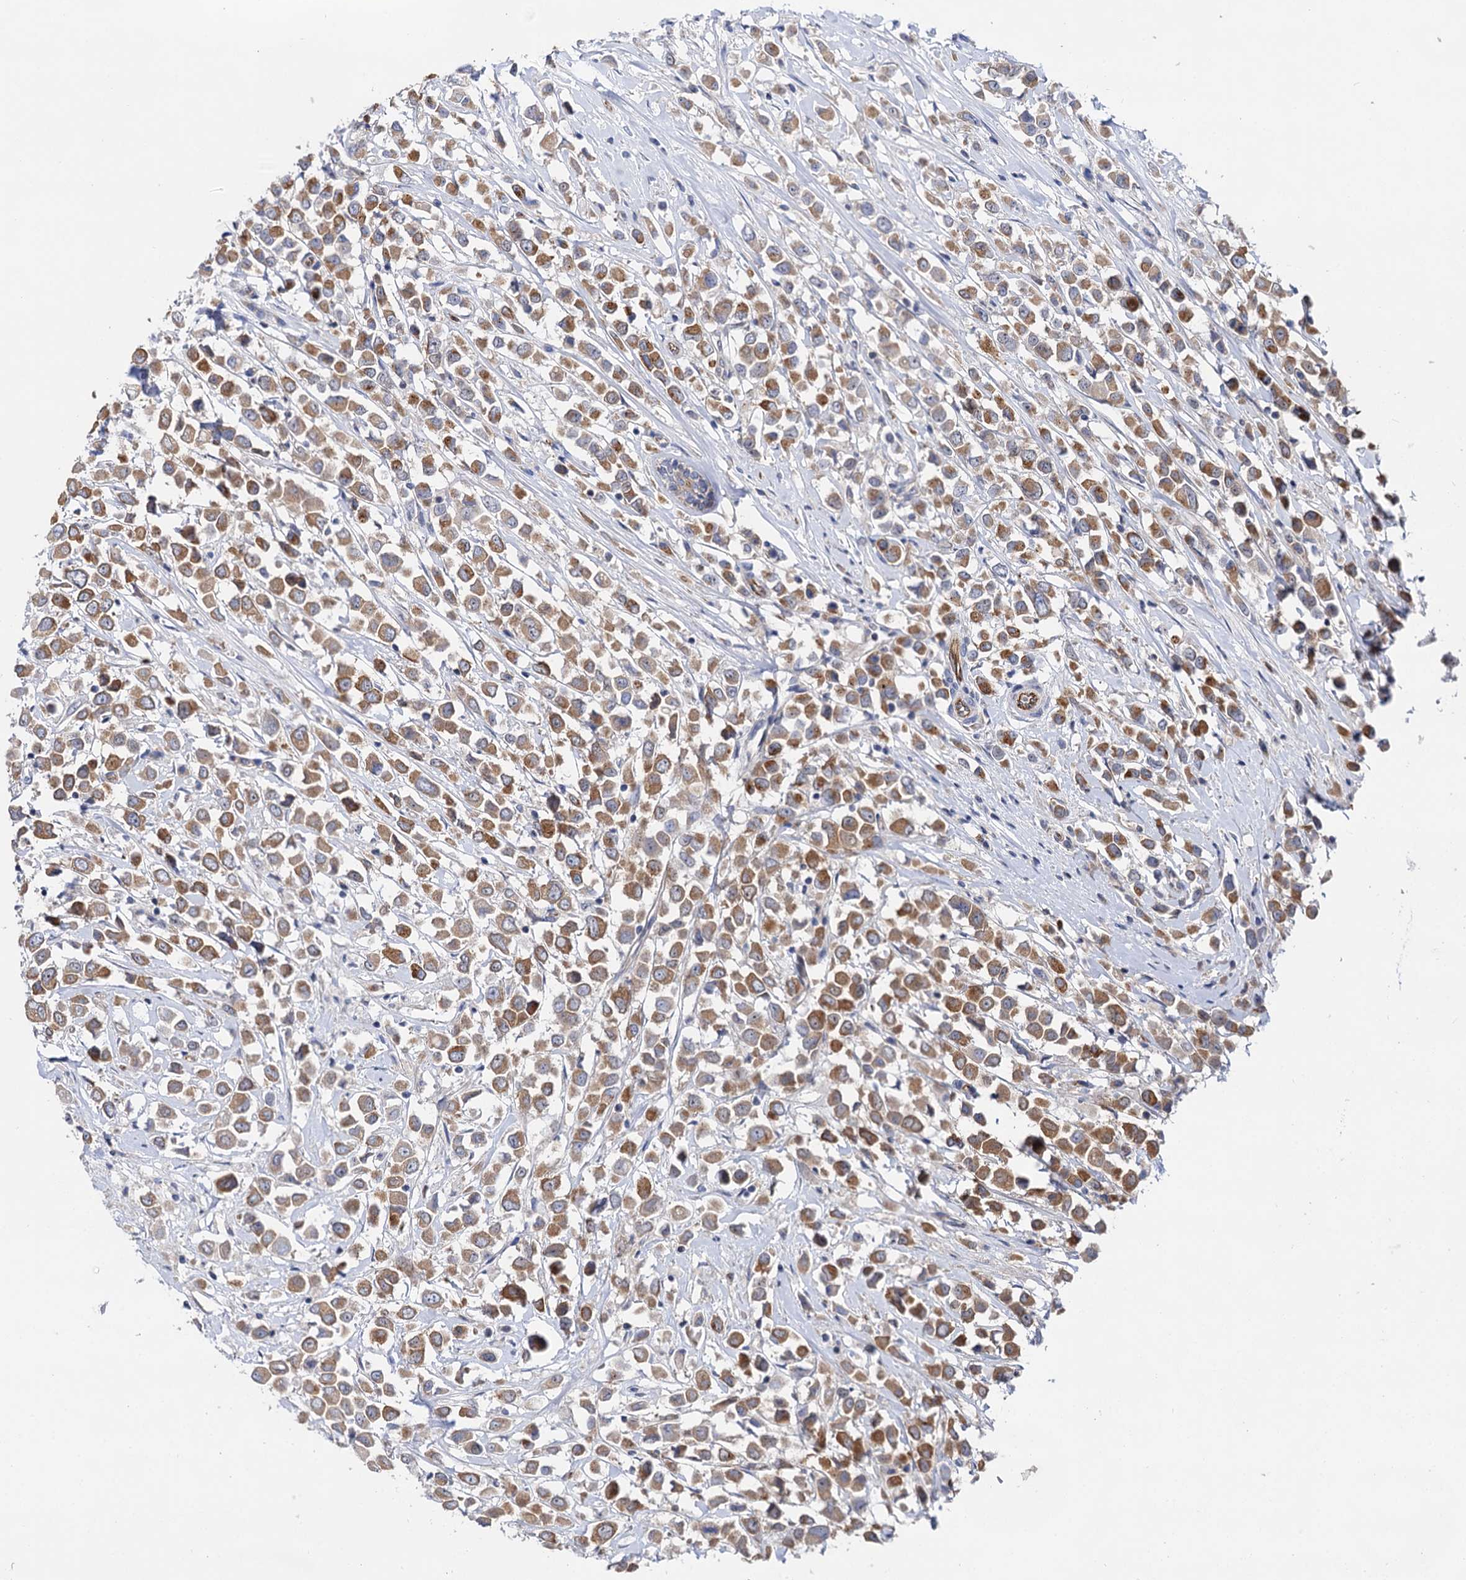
{"staining": {"intensity": "moderate", "quantity": ">75%", "location": "cytoplasmic/membranous"}, "tissue": "breast cancer", "cell_type": "Tumor cells", "image_type": "cancer", "snomed": [{"axis": "morphology", "description": "Duct carcinoma"}, {"axis": "topography", "description": "Breast"}], "caption": "DAB (3,3'-diaminobenzidine) immunohistochemical staining of breast infiltrating ductal carcinoma reveals moderate cytoplasmic/membranous protein staining in approximately >75% of tumor cells.", "gene": "ABLIM1", "patient": {"sex": "female", "age": 61}}